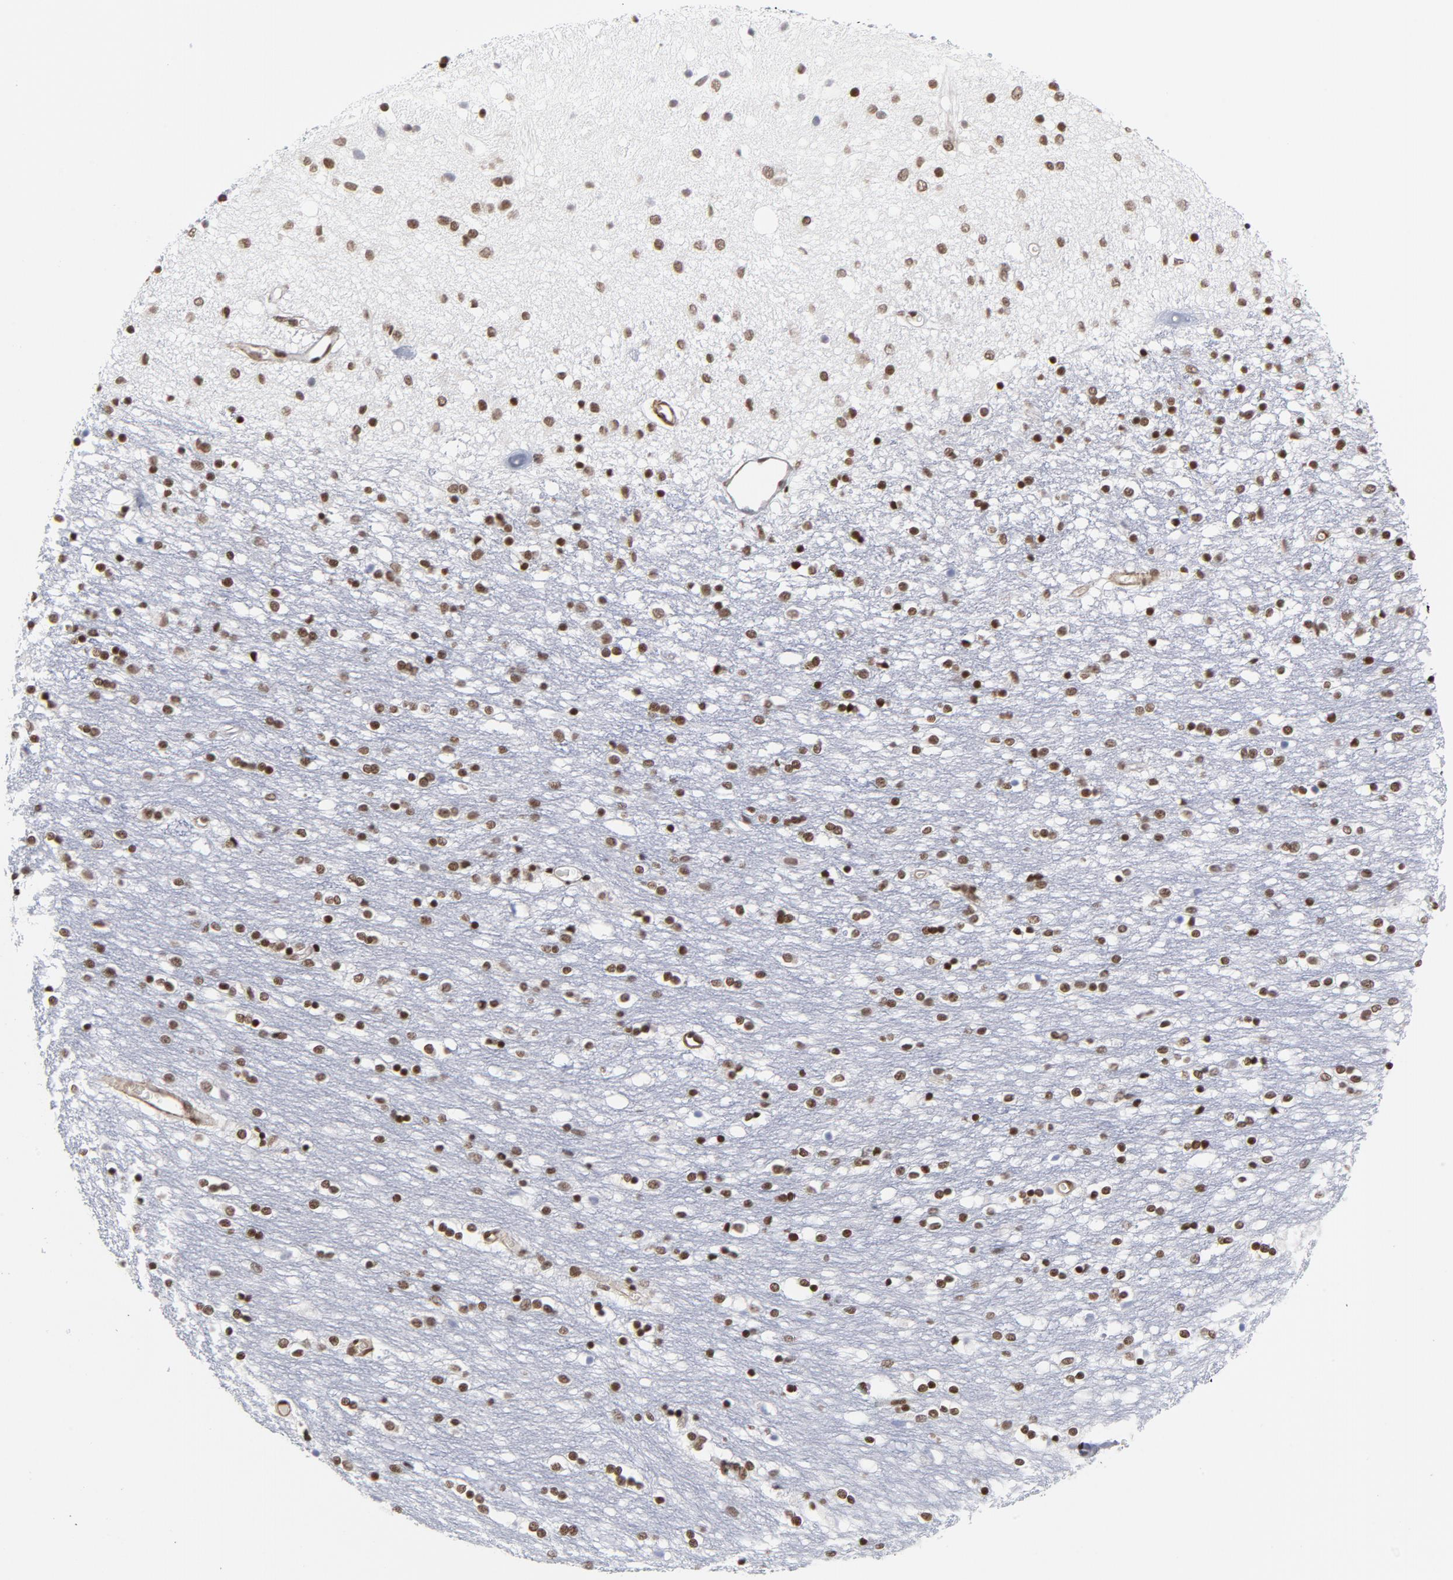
{"staining": {"intensity": "strong", "quantity": ">75%", "location": "nuclear"}, "tissue": "caudate", "cell_type": "Glial cells", "image_type": "normal", "snomed": [{"axis": "morphology", "description": "Normal tissue, NOS"}, {"axis": "topography", "description": "Lateral ventricle wall"}], "caption": "Glial cells demonstrate high levels of strong nuclear positivity in approximately >75% of cells in normal caudate.", "gene": "CTCF", "patient": {"sex": "female", "age": 54}}